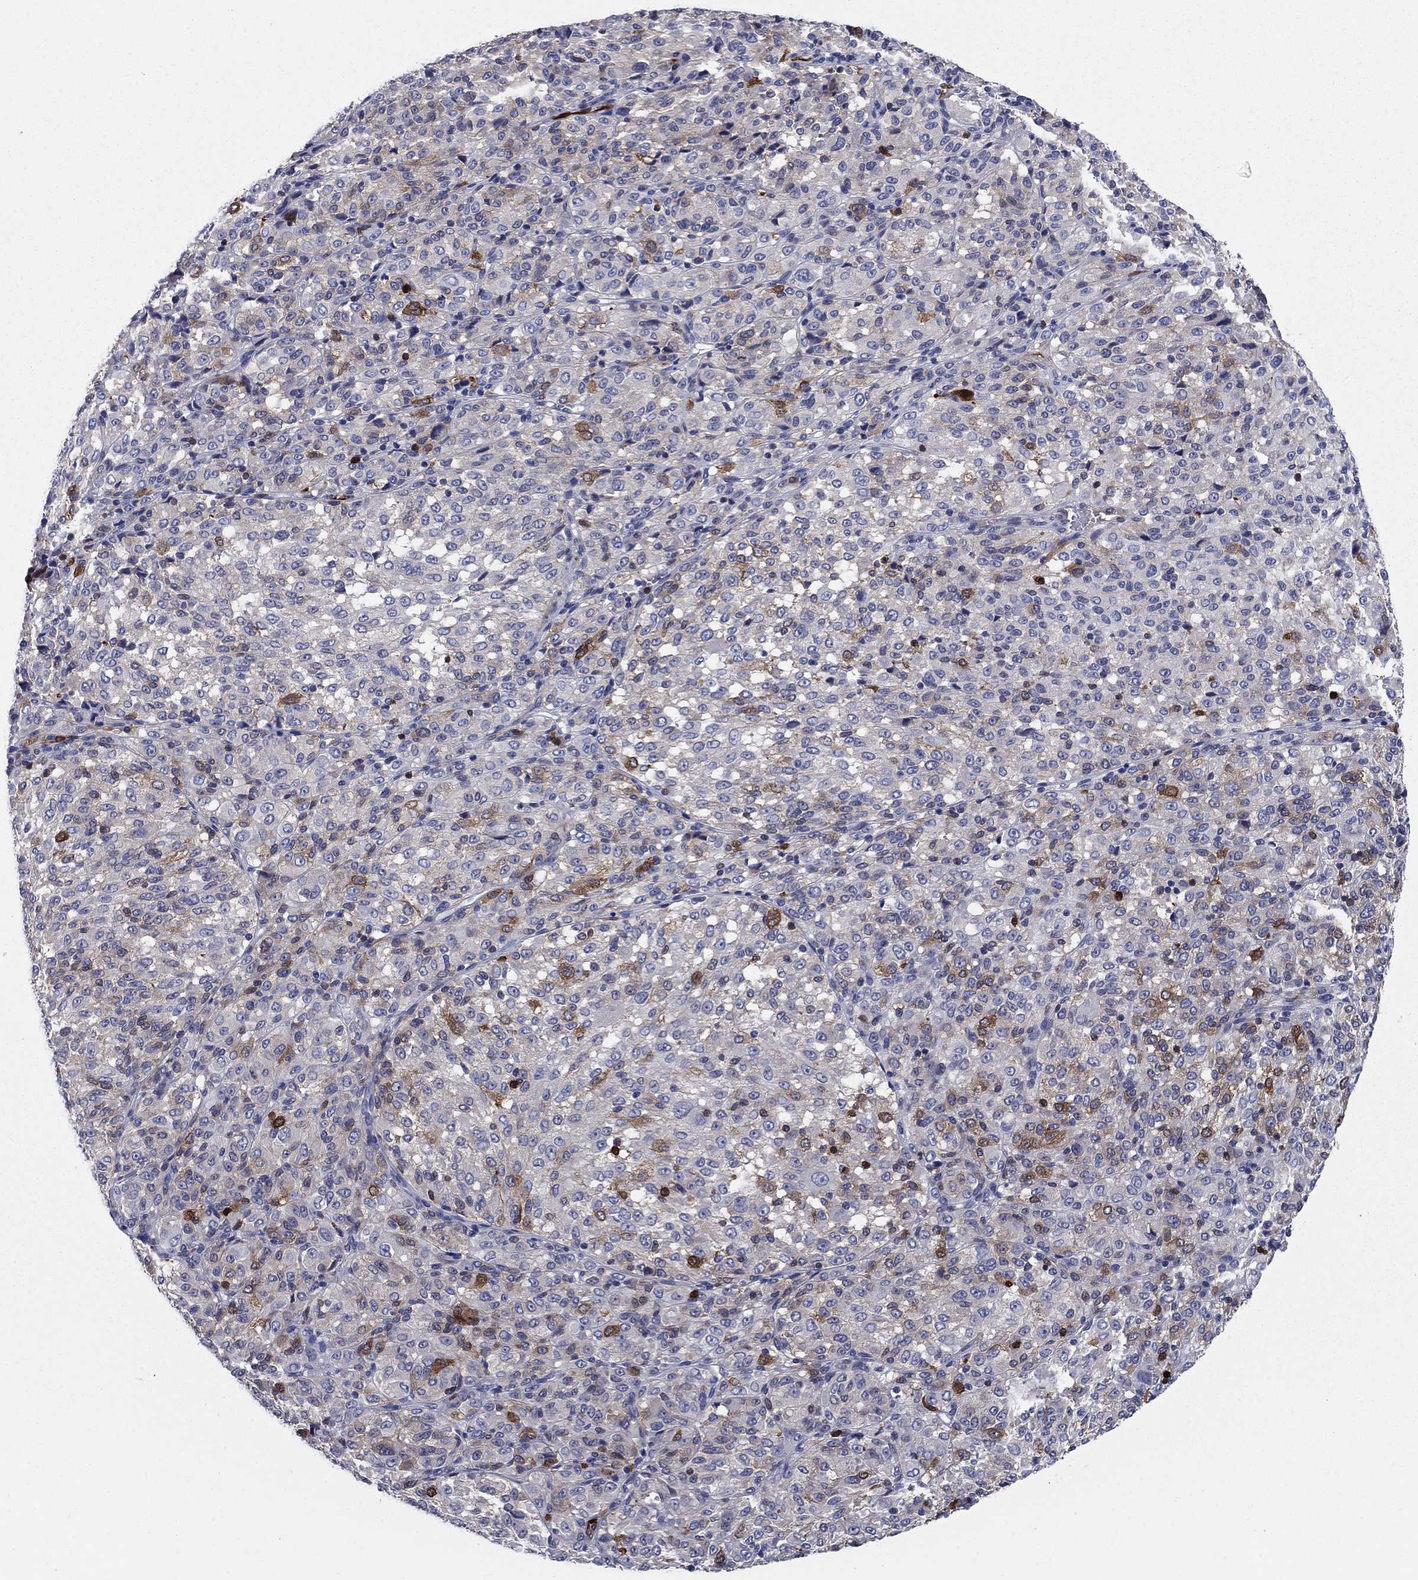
{"staining": {"intensity": "strong", "quantity": "<25%", "location": "cytoplasmic/membranous"}, "tissue": "melanoma", "cell_type": "Tumor cells", "image_type": "cancer", "snomed": [{"axis": "morphology", "description": "Malignant melanoma, Metastatic site"}, {"axis": "topography", "description": "Brain"}], "caption": "Malignant melanoma (metastatic site) was stained to show a protein in brown. There is medium levels of strong cytoplasmic/membranous positivity in approximately <25% of tumor cells.", "gene": "STMN1", "patient": {"sex": "female", "age": 56}}